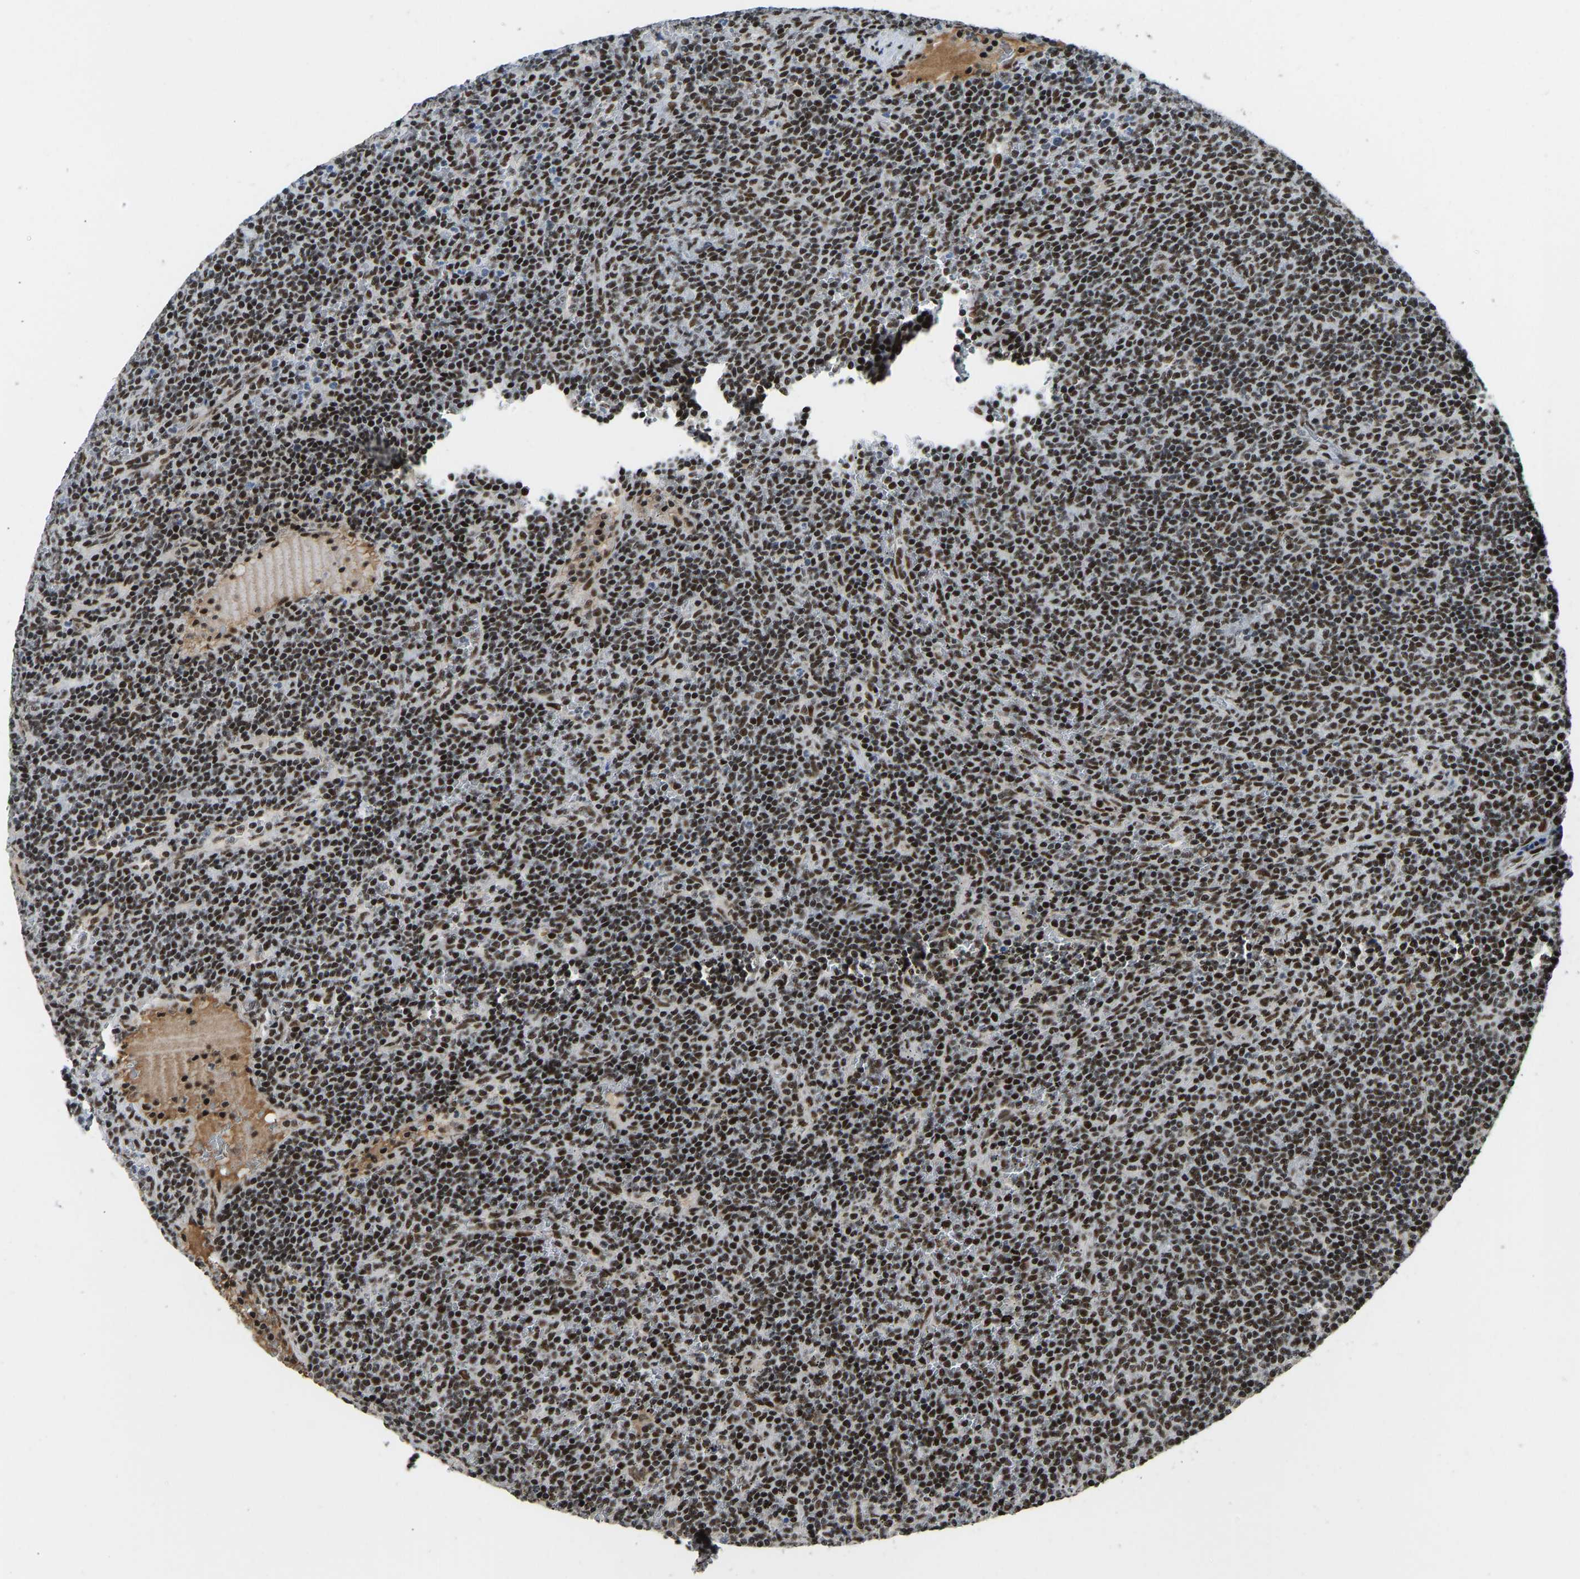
{"staining": {"intensity": "strong", "quantity": ">75%", "location": "nuclear"}, "tissue": "lymphoma", "cell_type": "Tumor cells", "image_type": "cancer", "snomed": [{"axis": "morphology", "description": "Malignant lymphoma, non-Hodgkin's type, Low grade"}, {"axis": "topography", "description": "Spleen"}], "caption": "The photomicrograph exhibits immunohistochemical staining of lymphoma. There is strong nuclear positivity is identified in about >75% of tumor cells.", "gene": "FOXK1", "patient": {"sex": "female", "age": 50}}